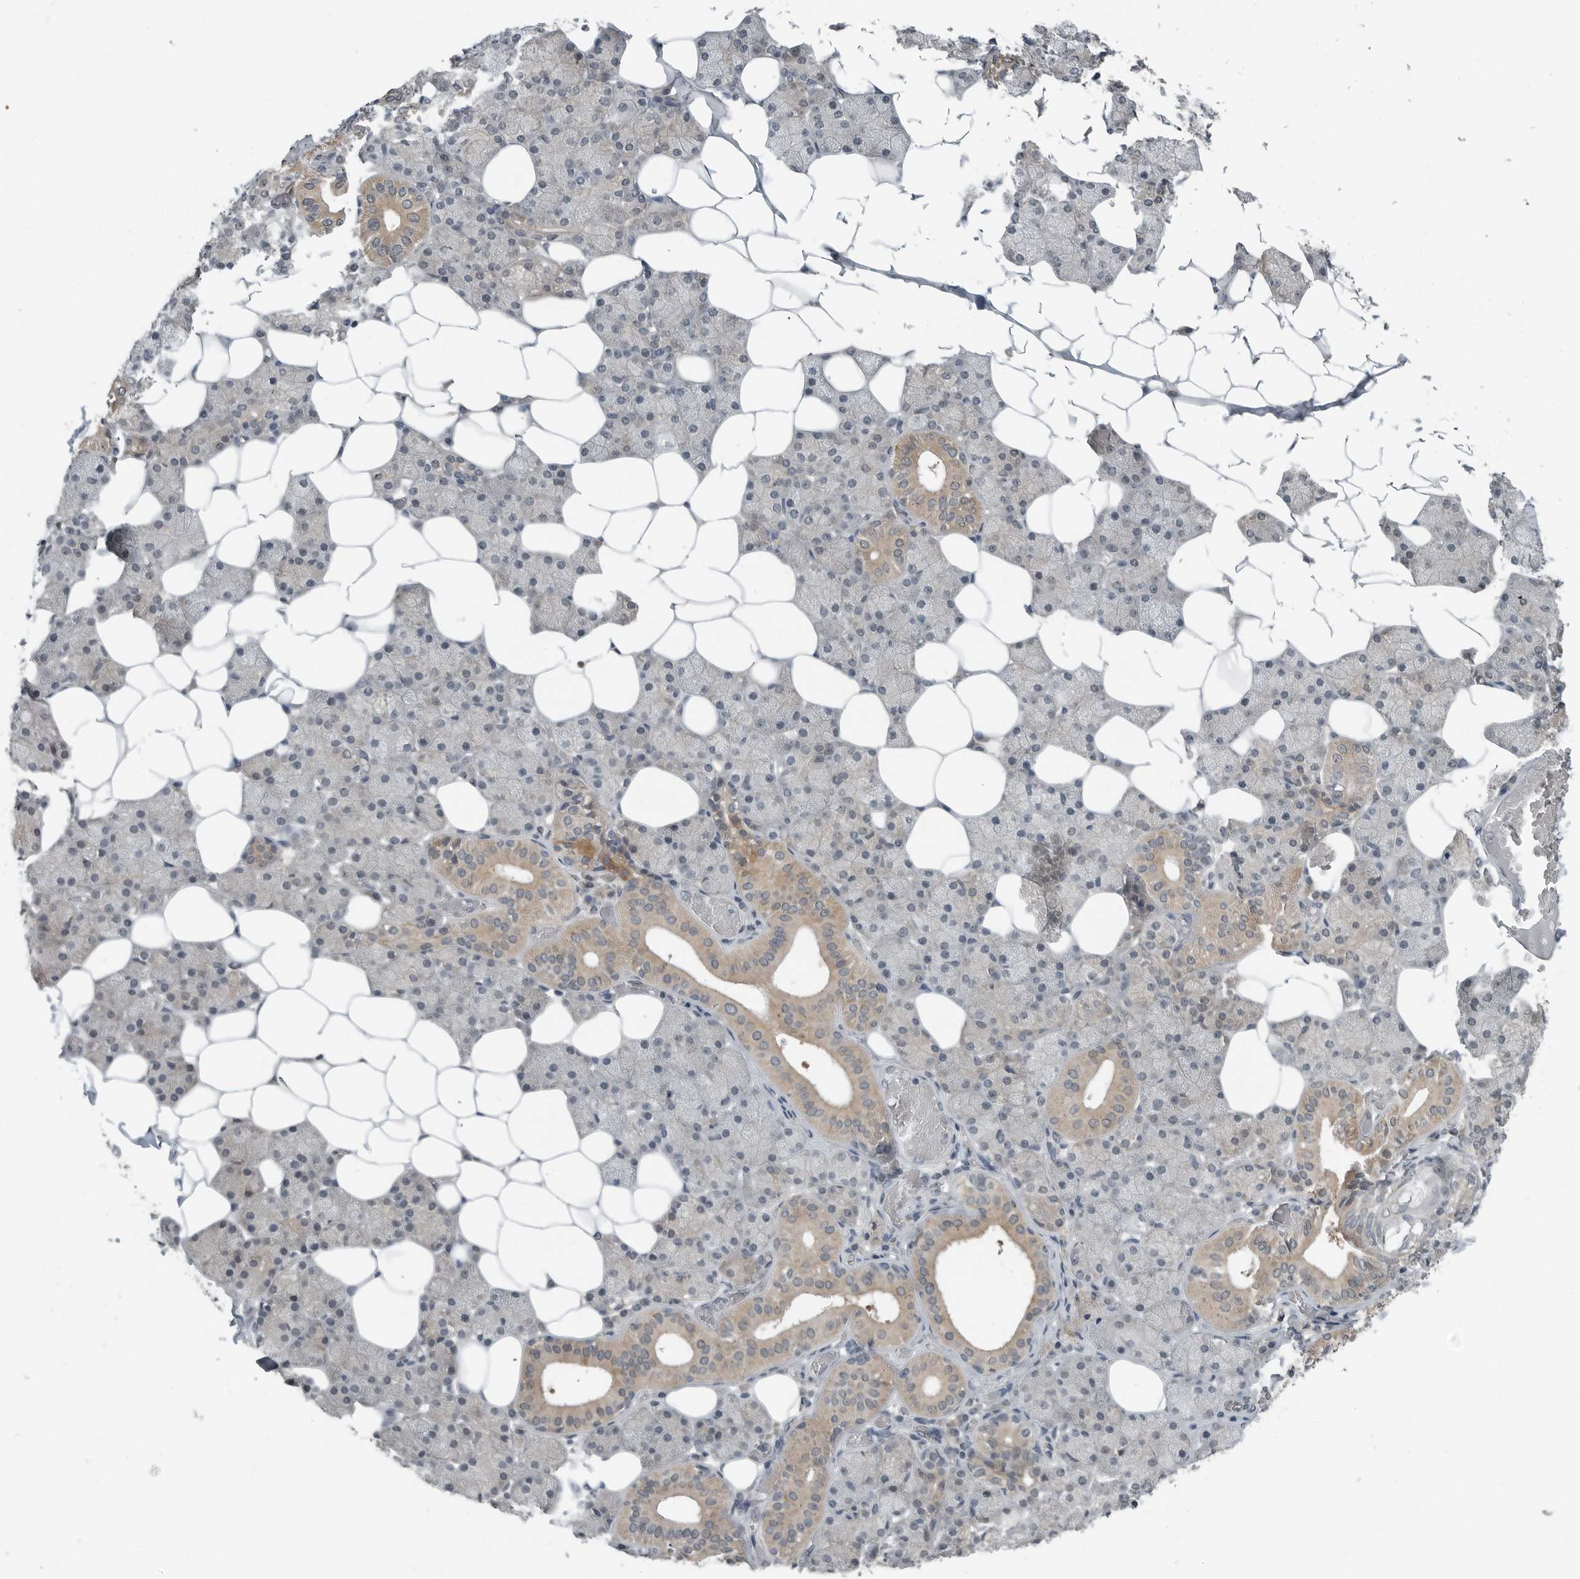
{"staining": {"intensity": "moderate", "quantity": "<25%", "location": "cytoplasmic/membranous"}, "tissue": "salivary gland", "cell_type": "Glandular cells", "image_type": "normal", "snomed": [{"axis": "morphology", "description": "Normal tissue, NOS"}, {"axis": "topography", "description": "Salivary gland"}], "caption": "IHC (DAB) staining of benign human salivary gland displays moderate cytoplasmic/membranous protein positivity in approximately <25% of glandular cells. The protein is stained brown, and the nuclei are stained in blue (DAB (3,3'-diaminobenzidine) IHC with brightfield microscopy, high magnification).", "gene": "ENSG00000286112", "patient": {"sex": "female", "age": 33}}